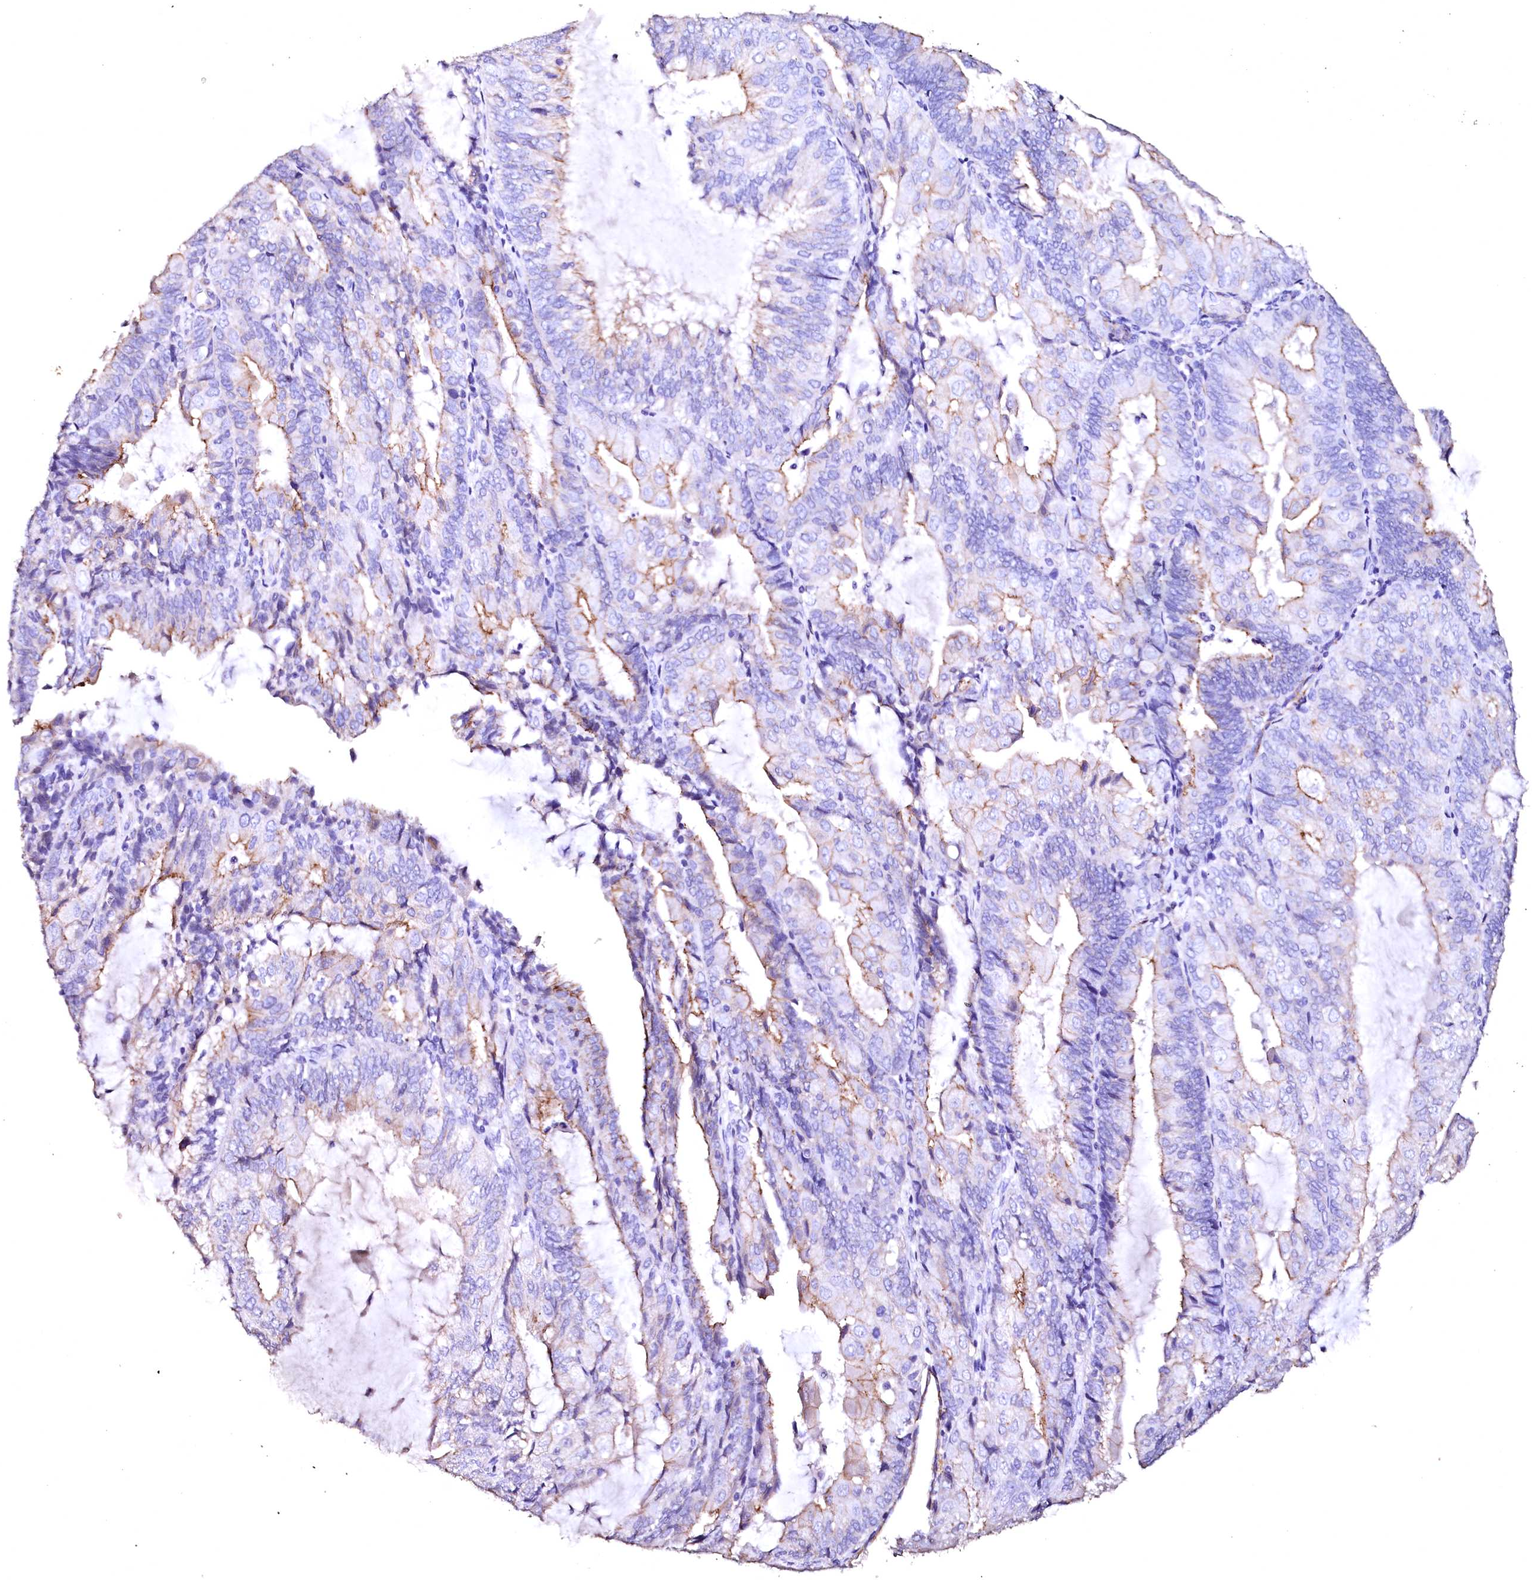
{"staining": {"intensity": "moderate", "quantity": "<25%", "location": "cytoplasmic/membranous"}, "tissue": "endometrial cancer", "cell_type": "Tumor cells", "image_type": "cancer", "snomed": [{"axis": "morphology", "description": "Adenocarcinoma, NOS"}, {"axis": "topography", "description": "Endometrium"}], "caption": "Immunohistochemical staining of endometrial cancer (adenocarcinoma) demonstrates low levels of moderate cytoplasmic/membranous expression in approximately <25% of tumor cells.", "gene": "VPS36", "patient": {"sex": "female", "age": 81}}